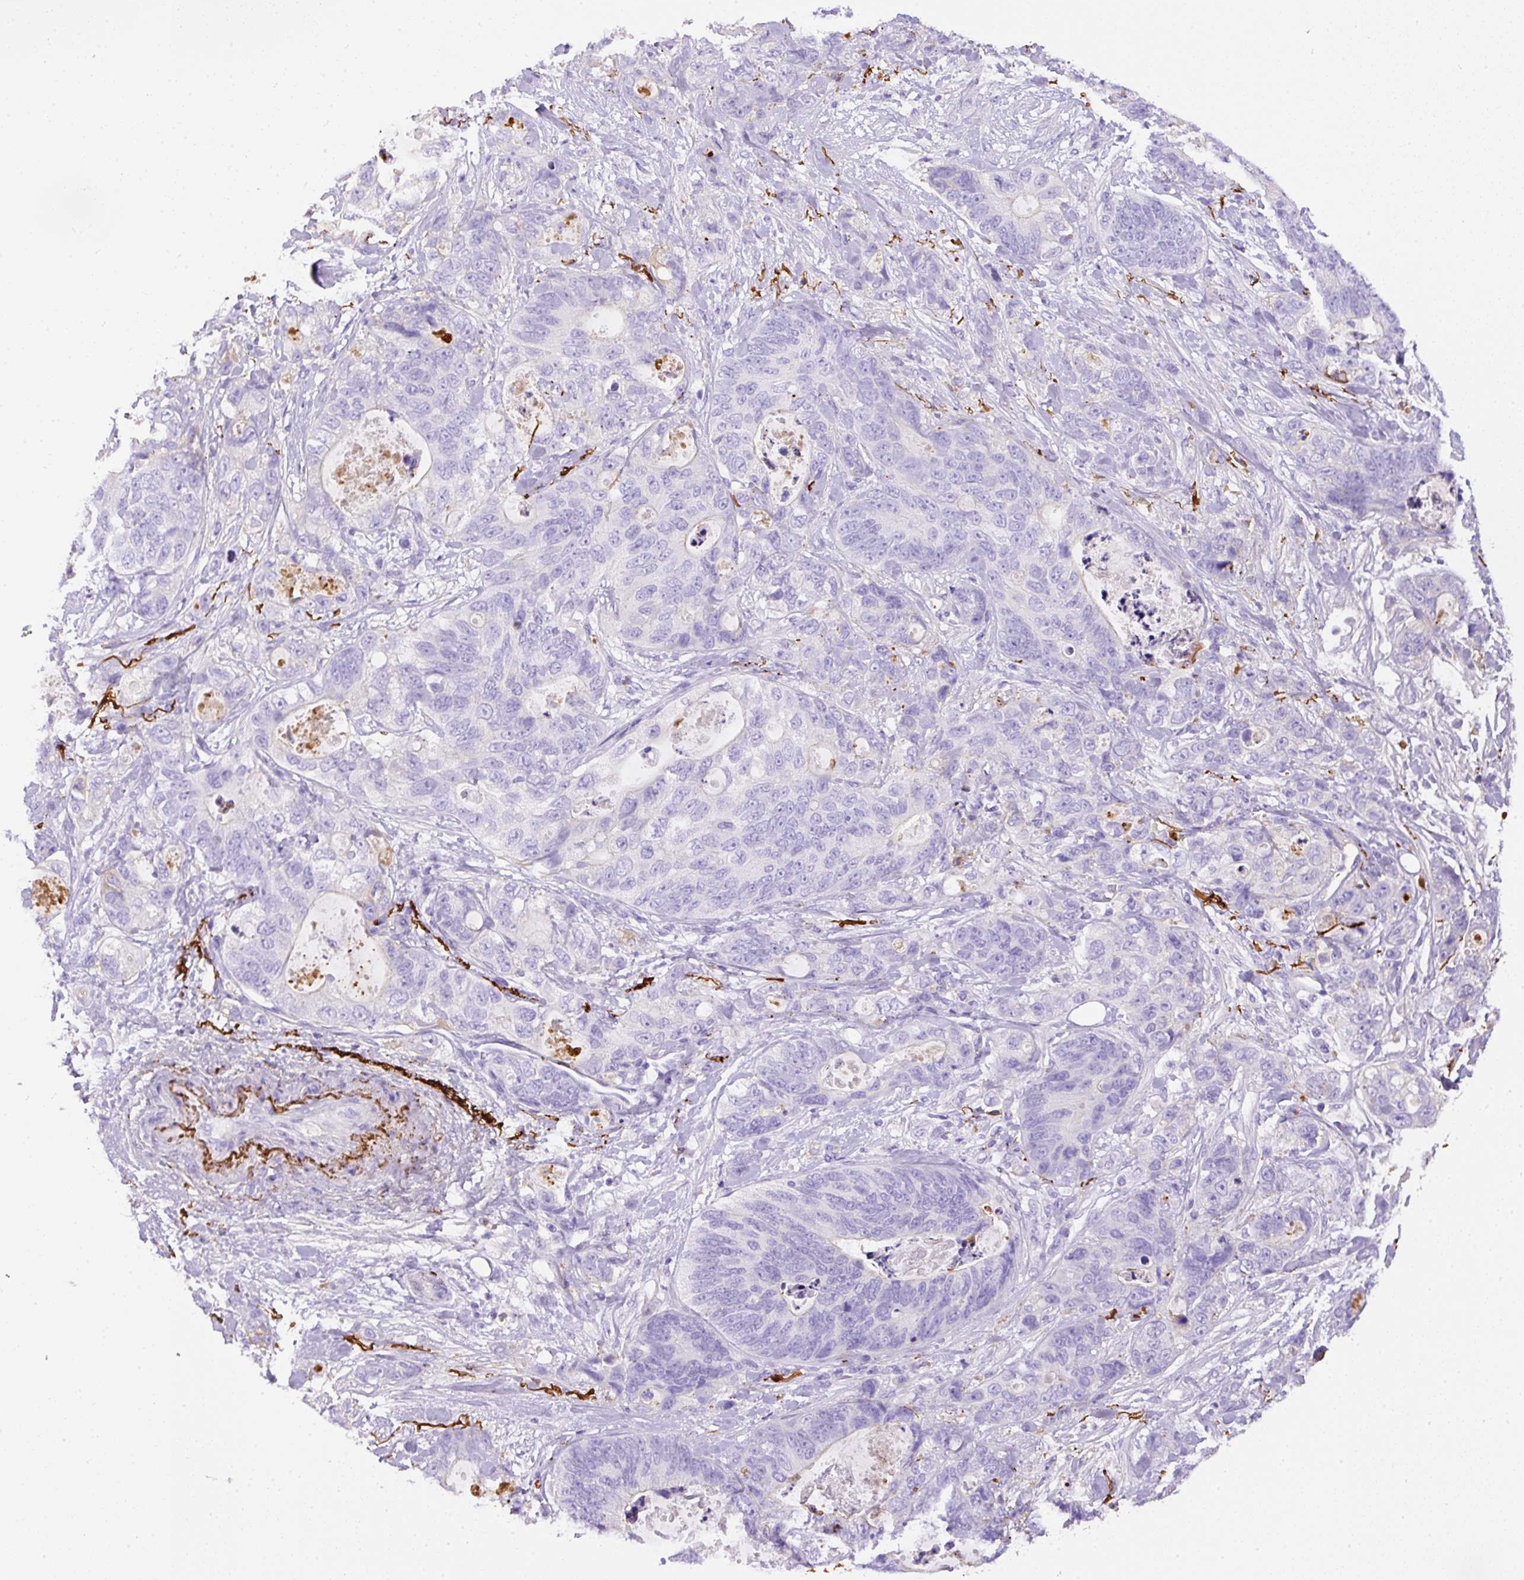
{"staining": {"intensity": "negative", "quantity": "none", "location": "none"}, "tissue": "stomach cancer", "cell_type": "Tumor cells", "image_type": "cancer", "snomed": [{"axis": "morphology", "description": "Normal tissue, NOS"}, {"axis": "morphology", "description": "Adenocarcinoma, NOS"}, {"axis": "topography", "description": "Stomach"}], "caption": "DAB immunohistochemical staining of stomach adenocarcinoma displays no significant expression in tumor cells.", "gene": "APCS", "patient": {"sex": "female", "age": 89}}